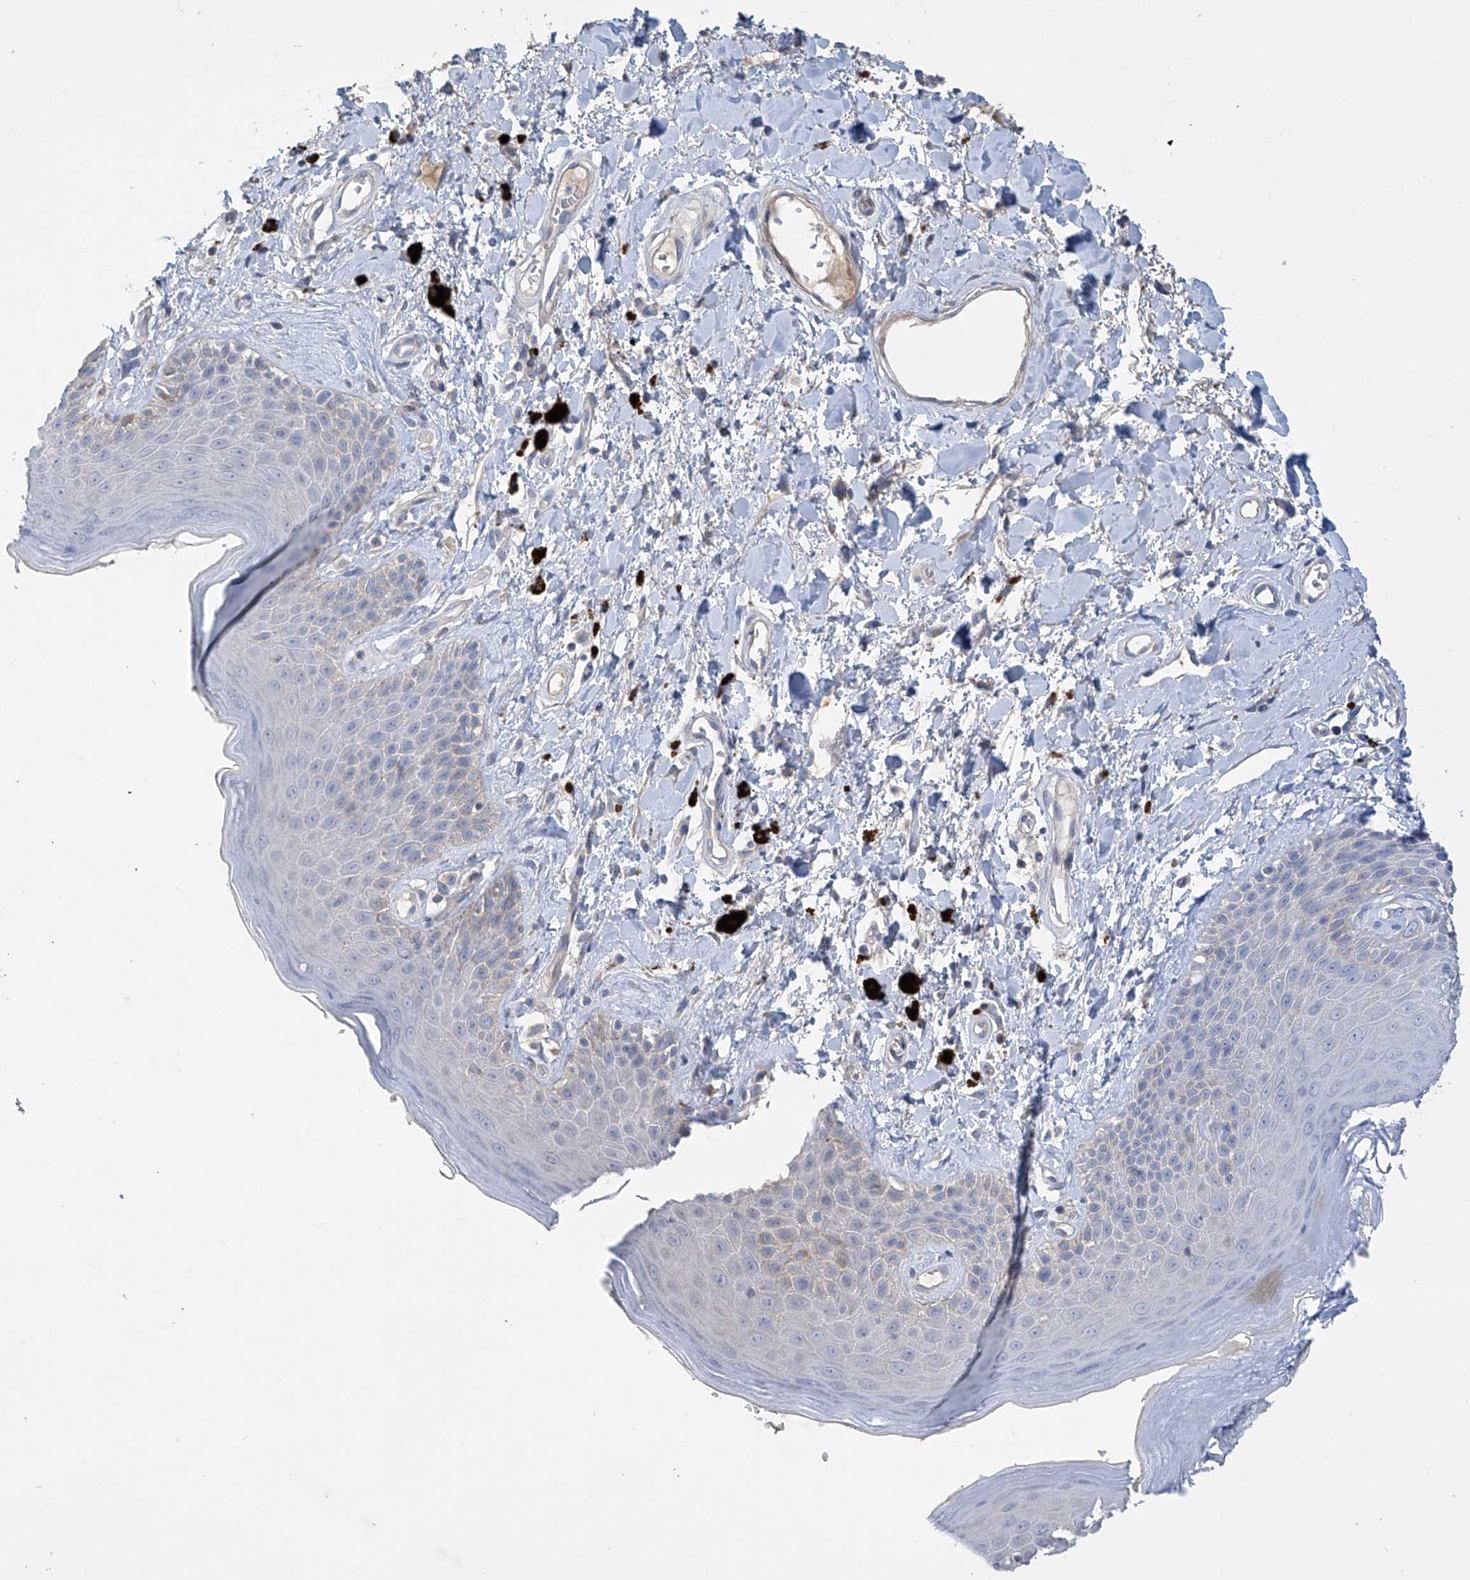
{"staining": {"intensity": "moderate", "quantity": "<25%", "location": "cytoplasmic/membranous"}, "tissue": "skin", "cell_type": "Epidermal cells", "image_type": "normal", "snomed": [{"axis": "morphology", "description": "Normal tissue, NOS"}, {"axis": "topography", "description": "Anal"}], "caption": "Protein staining by IHC reveals moderate cytoplasmic/membranous staining in approximately <25% of epidermal cells in normal skin.", "gene": "PRSS12", "patient": {"sex": "female", "age": 78}}